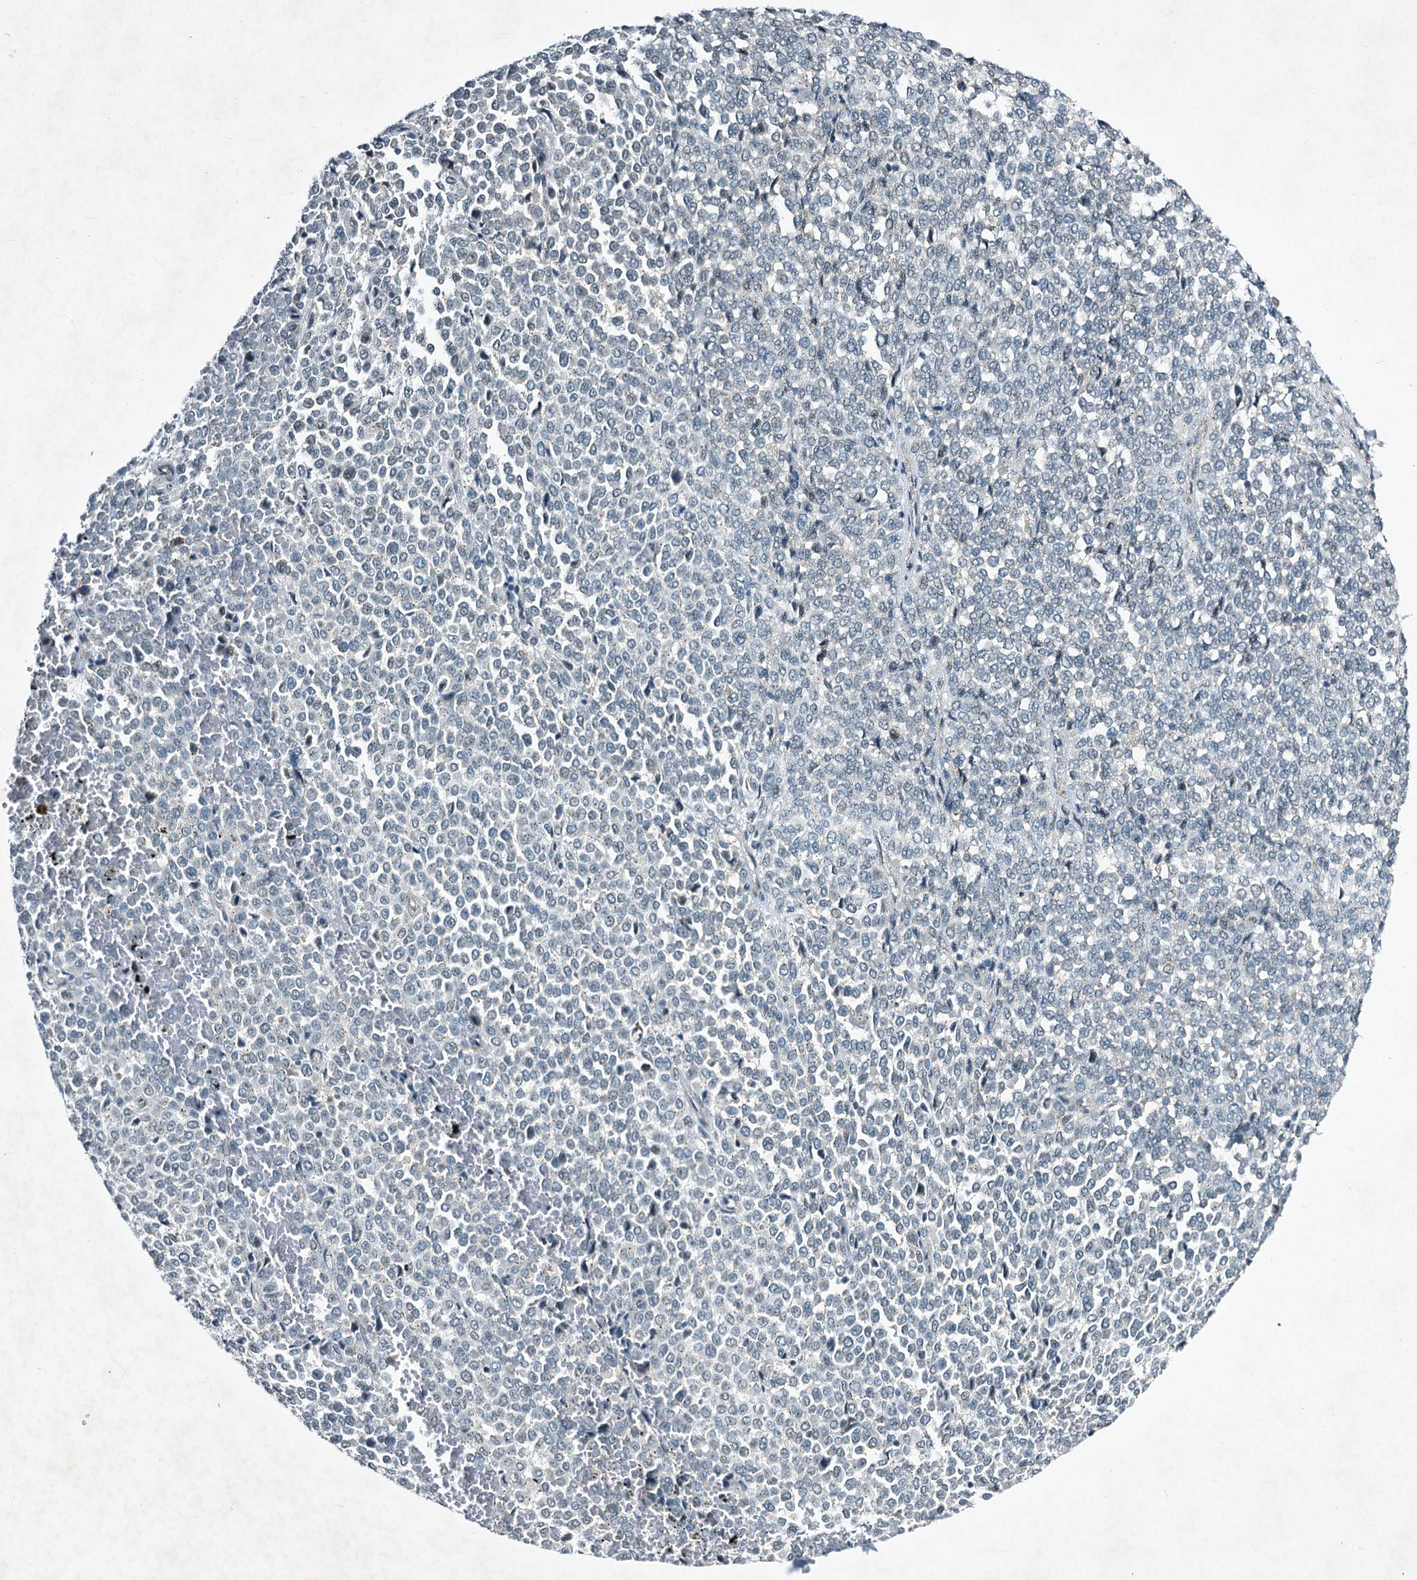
{"staining": {"intensity": "negative", "quantity": "none", "location": "none"}, "tissue": "melanoma", "cell_type": "Tumor cells", "image_type": "cancer", "snomed": [{"axis": "morphology", "description": "Malignant melanoma, Metastatic site"}, {"axis": "topography", "description": "Pancreas"}], "caption": "This is a histopathology image of immunohistochemistry (IHC) staining of melanoma, which shows no staining in tumor cells.", "gene": "STAP1", "patient": {"sex": "female", "age": 30}}